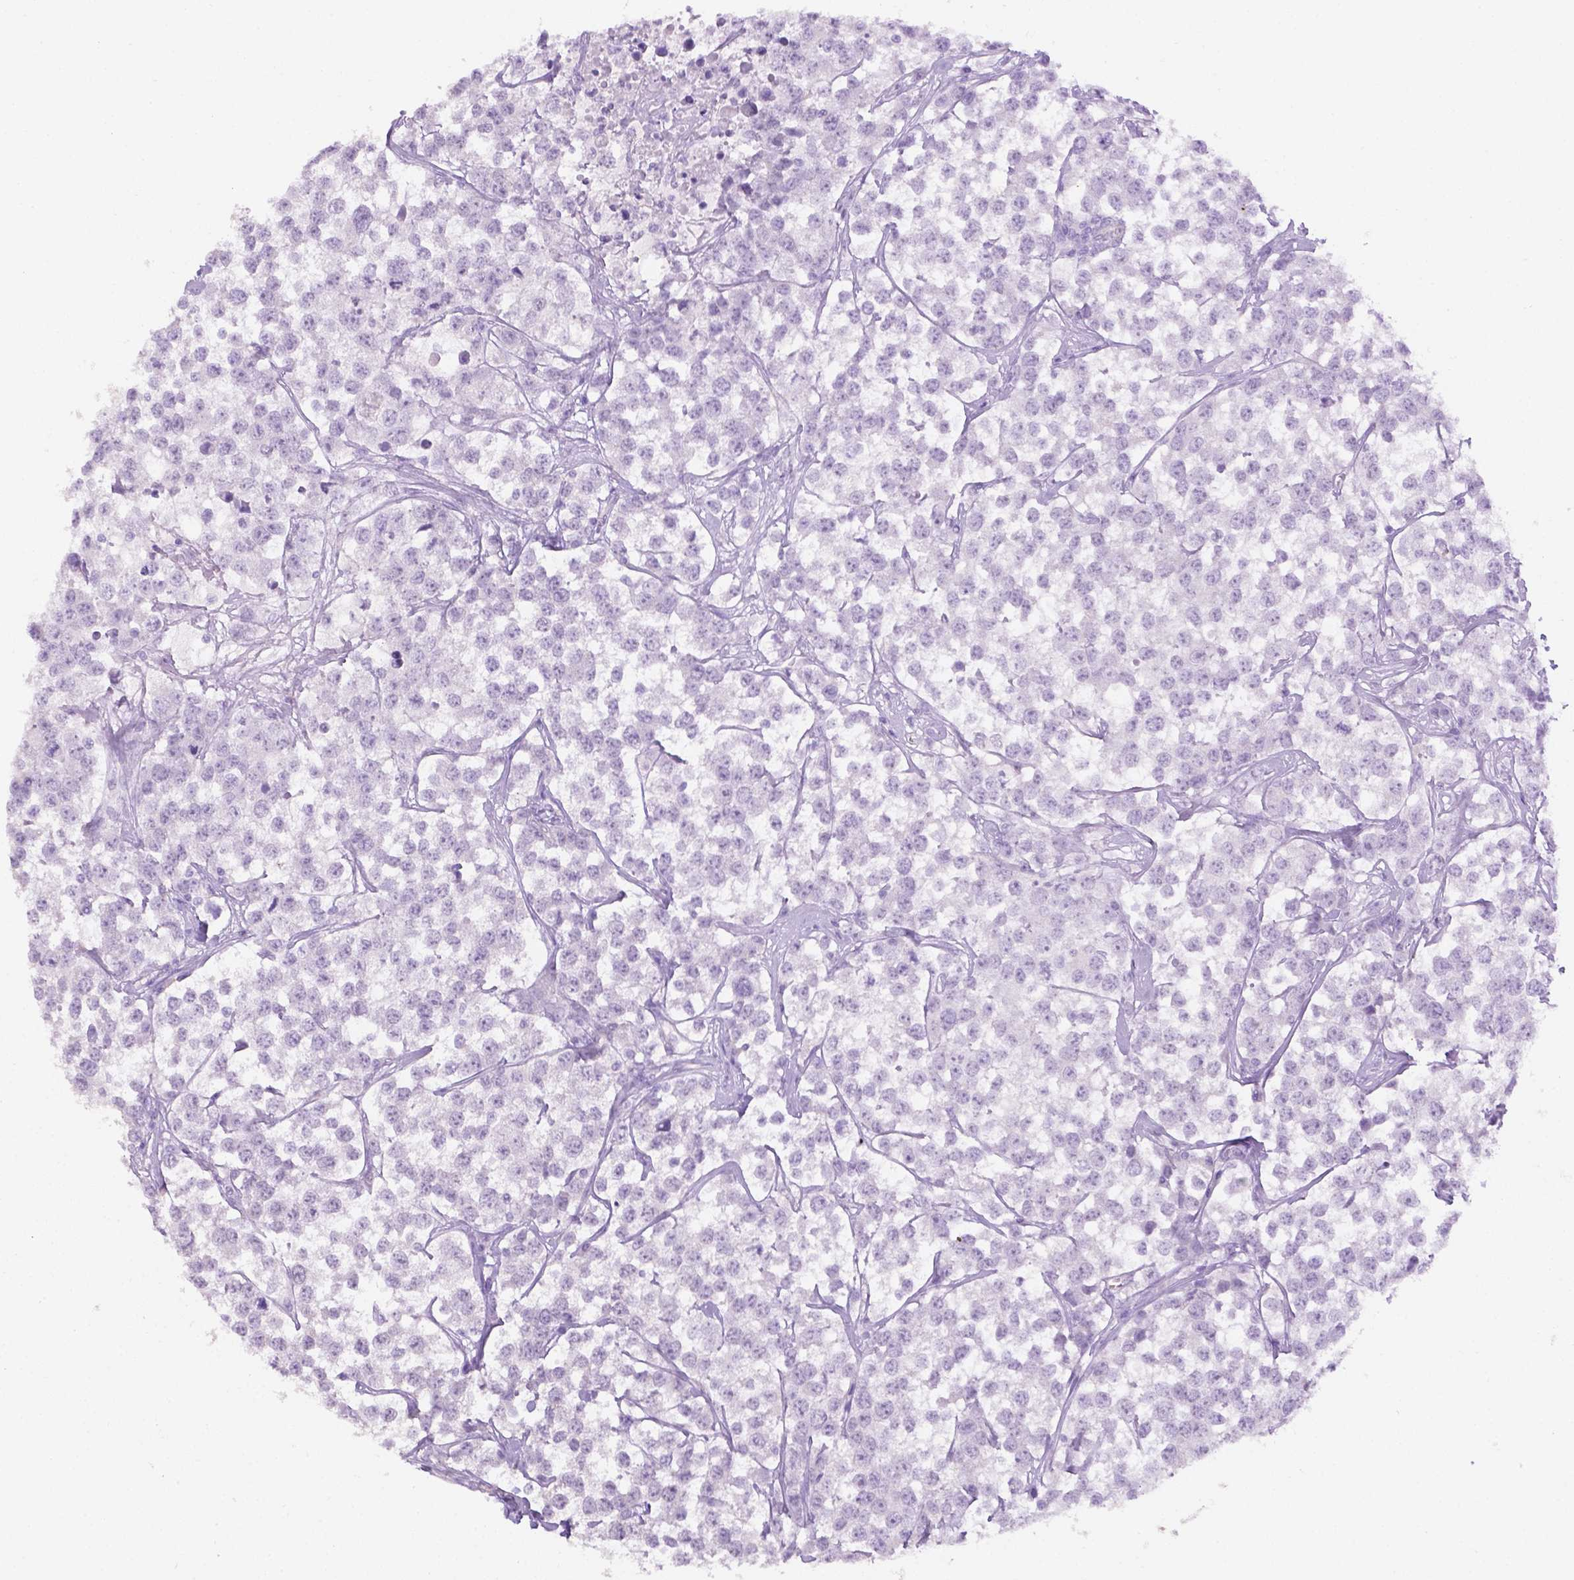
{"staining": {"intensity": "negative", "quantity": "none", "location": "none"}, "tissue": "testis cancer", "cell_type": "Tumor cells", "image_type": "cancer", "snomed": [{"axis": "morphology", "description": "Seminoma, NOS"}, {"axis": "topography", "description": "Testis"}], "caption": "An immunohistochemistry photomicrograph of testis cancer (seminoma) is shown. There is no staining in tumor cells of testis cancer (seminoma).", "gene": "PHGR1", "patient": {"sex": "male", "age": 59}}